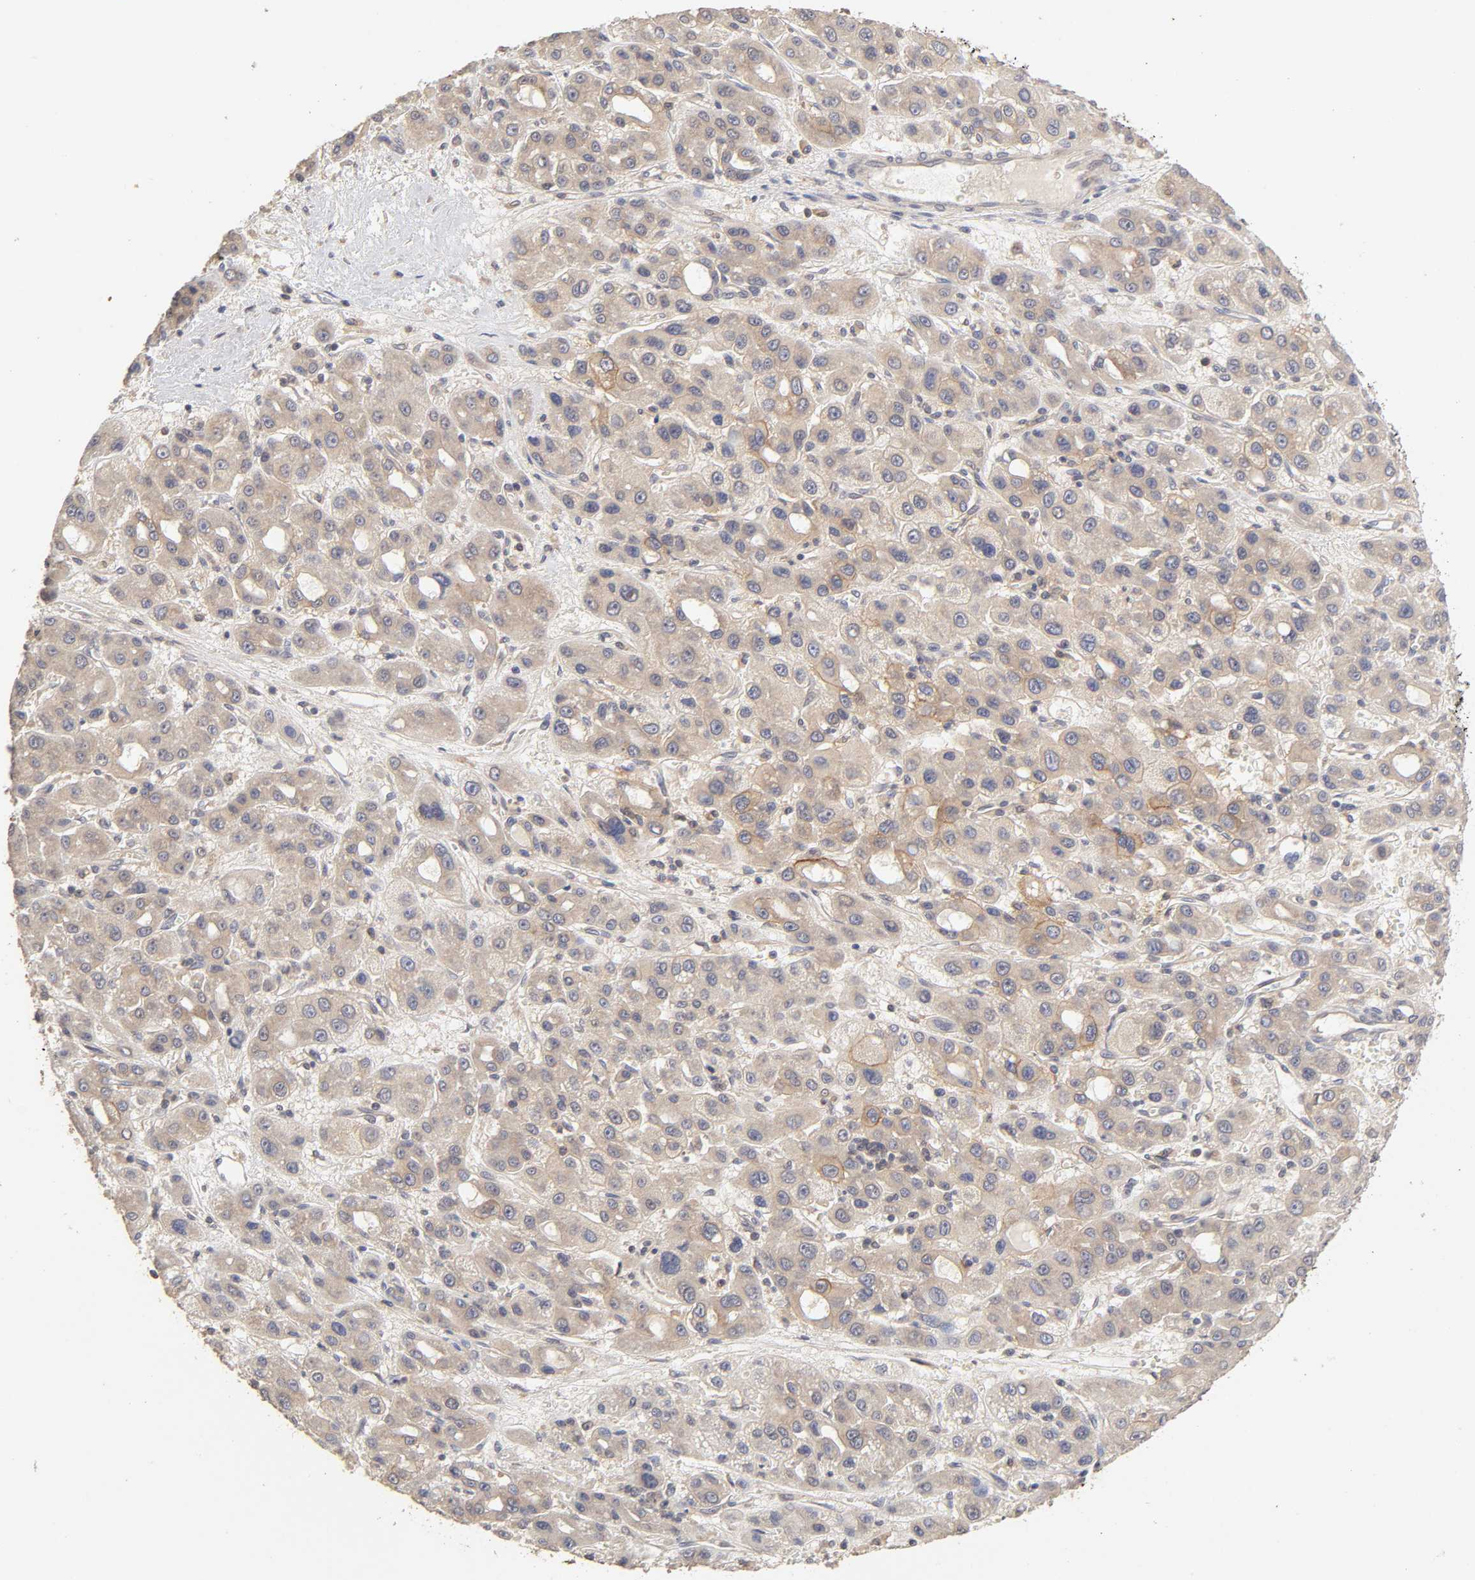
{"staining": {"intensity": "weak", "quantity": ">75%", "location": "cytoplasmic/membranous"}, "tissue": "liver cancer", "cell_type": "Tumor cells", "image_type": "cancer", "snomed": [{"axis": "morphology", "description": "Carcinoma, Hepatocellular, NOS"}, {"axis": "topography", "description": "Liver"}], "caption": "There is low levels of weak cytoplasmic/membranous staining in tumor cells of liver hepatocellular carcinoma, as demonstrated by immunohistochemical staining (brown color).", "gene": "AP1G2", "patient": {"sex": "male", "age": 55}}